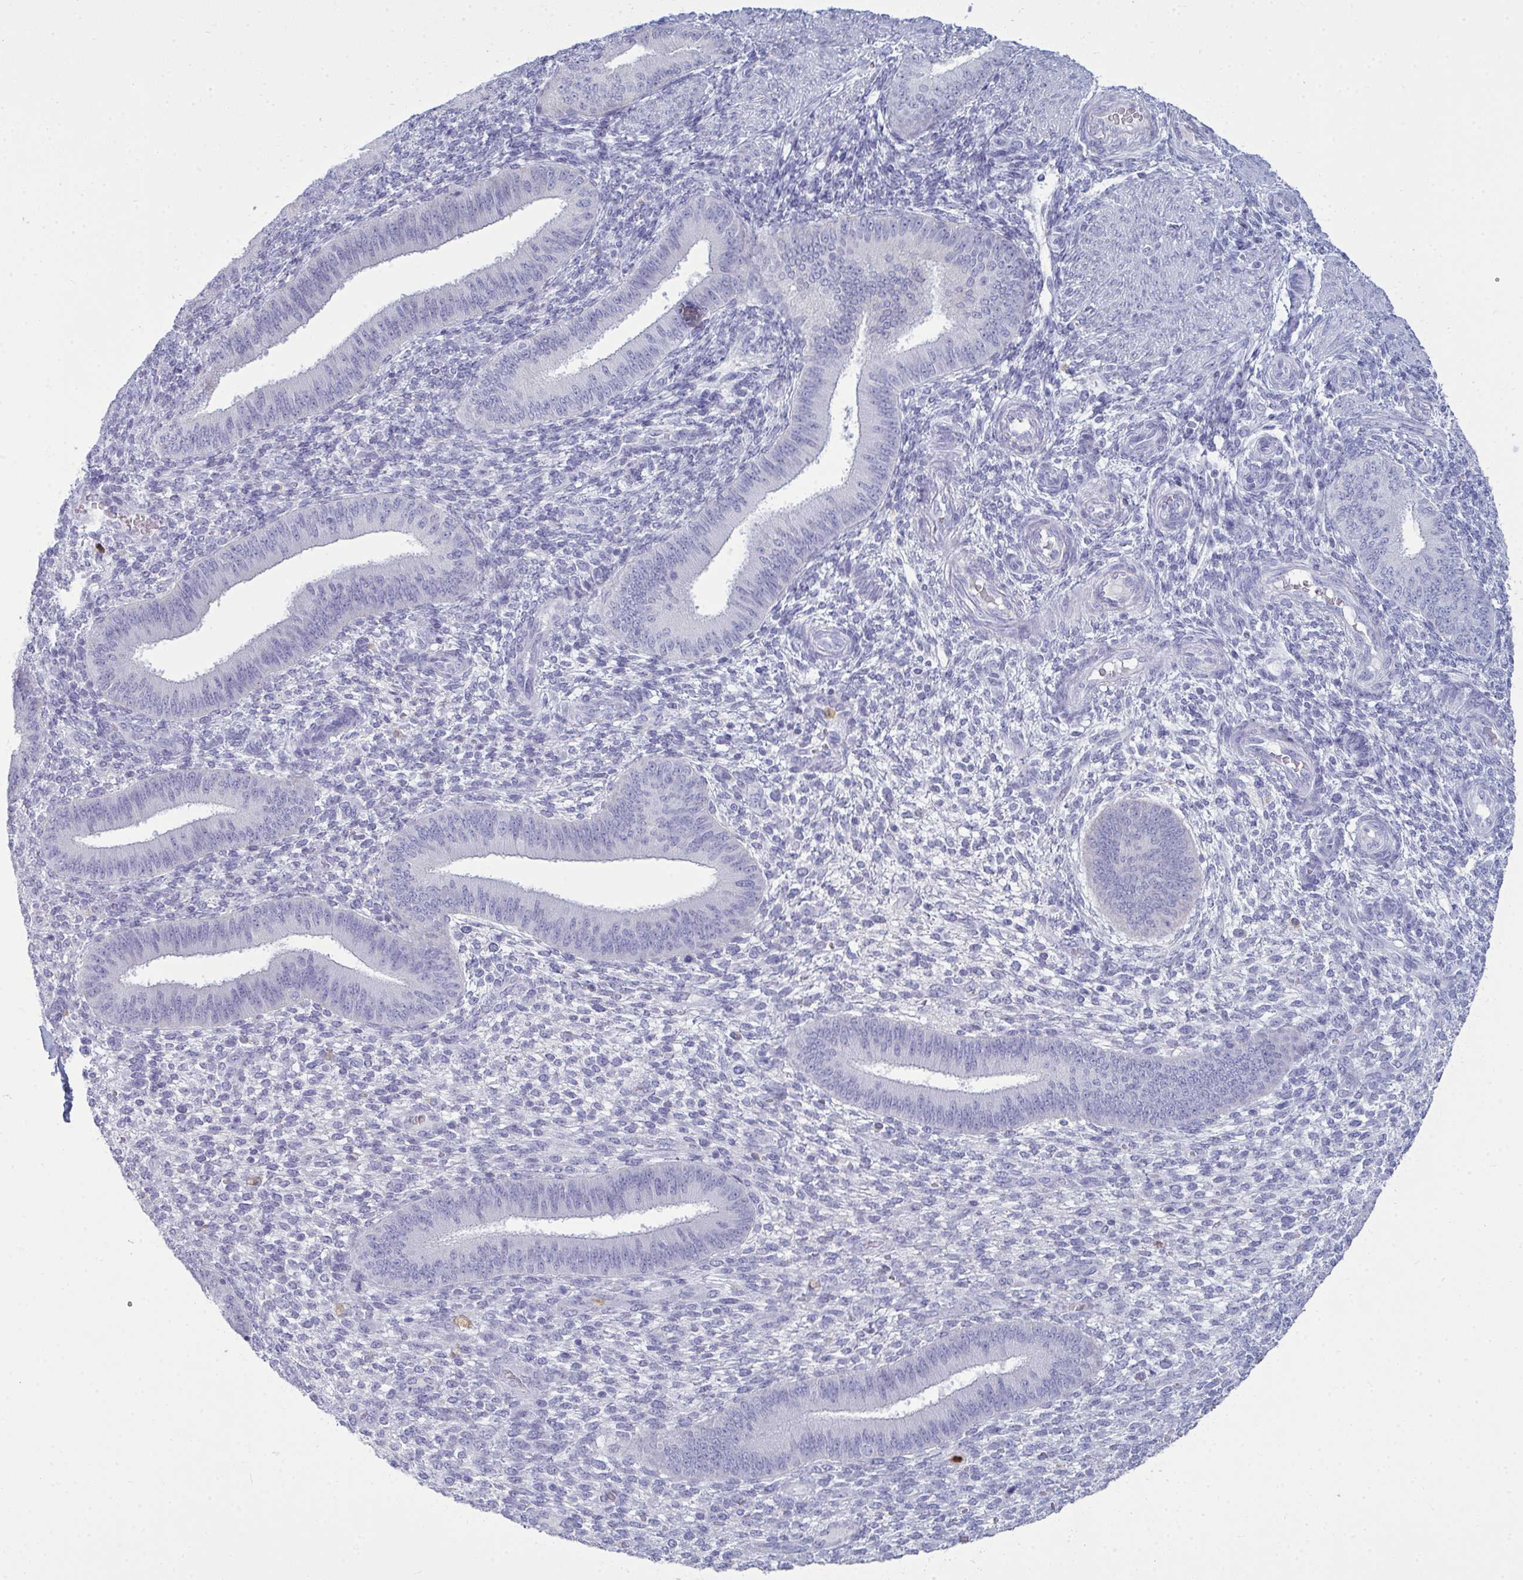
{"staining": {"intensity": "negative", "quantity": "none", "location": "none"}, "tissue": "endometrium", "cell_type": "Cells in endometrial stroma", "image_type": "normal", "snomed": [{"axis": "morphology", "description": "Normal tissue, NOS"}, {"axis": "topography", "description": "Endometrium"}], "caption": "A histopathology image of human endometrium is negative for staining in cells in endometrial stroma.", "gene": "SERPINB10", "patient": {"sex": "female", "age": 39}}